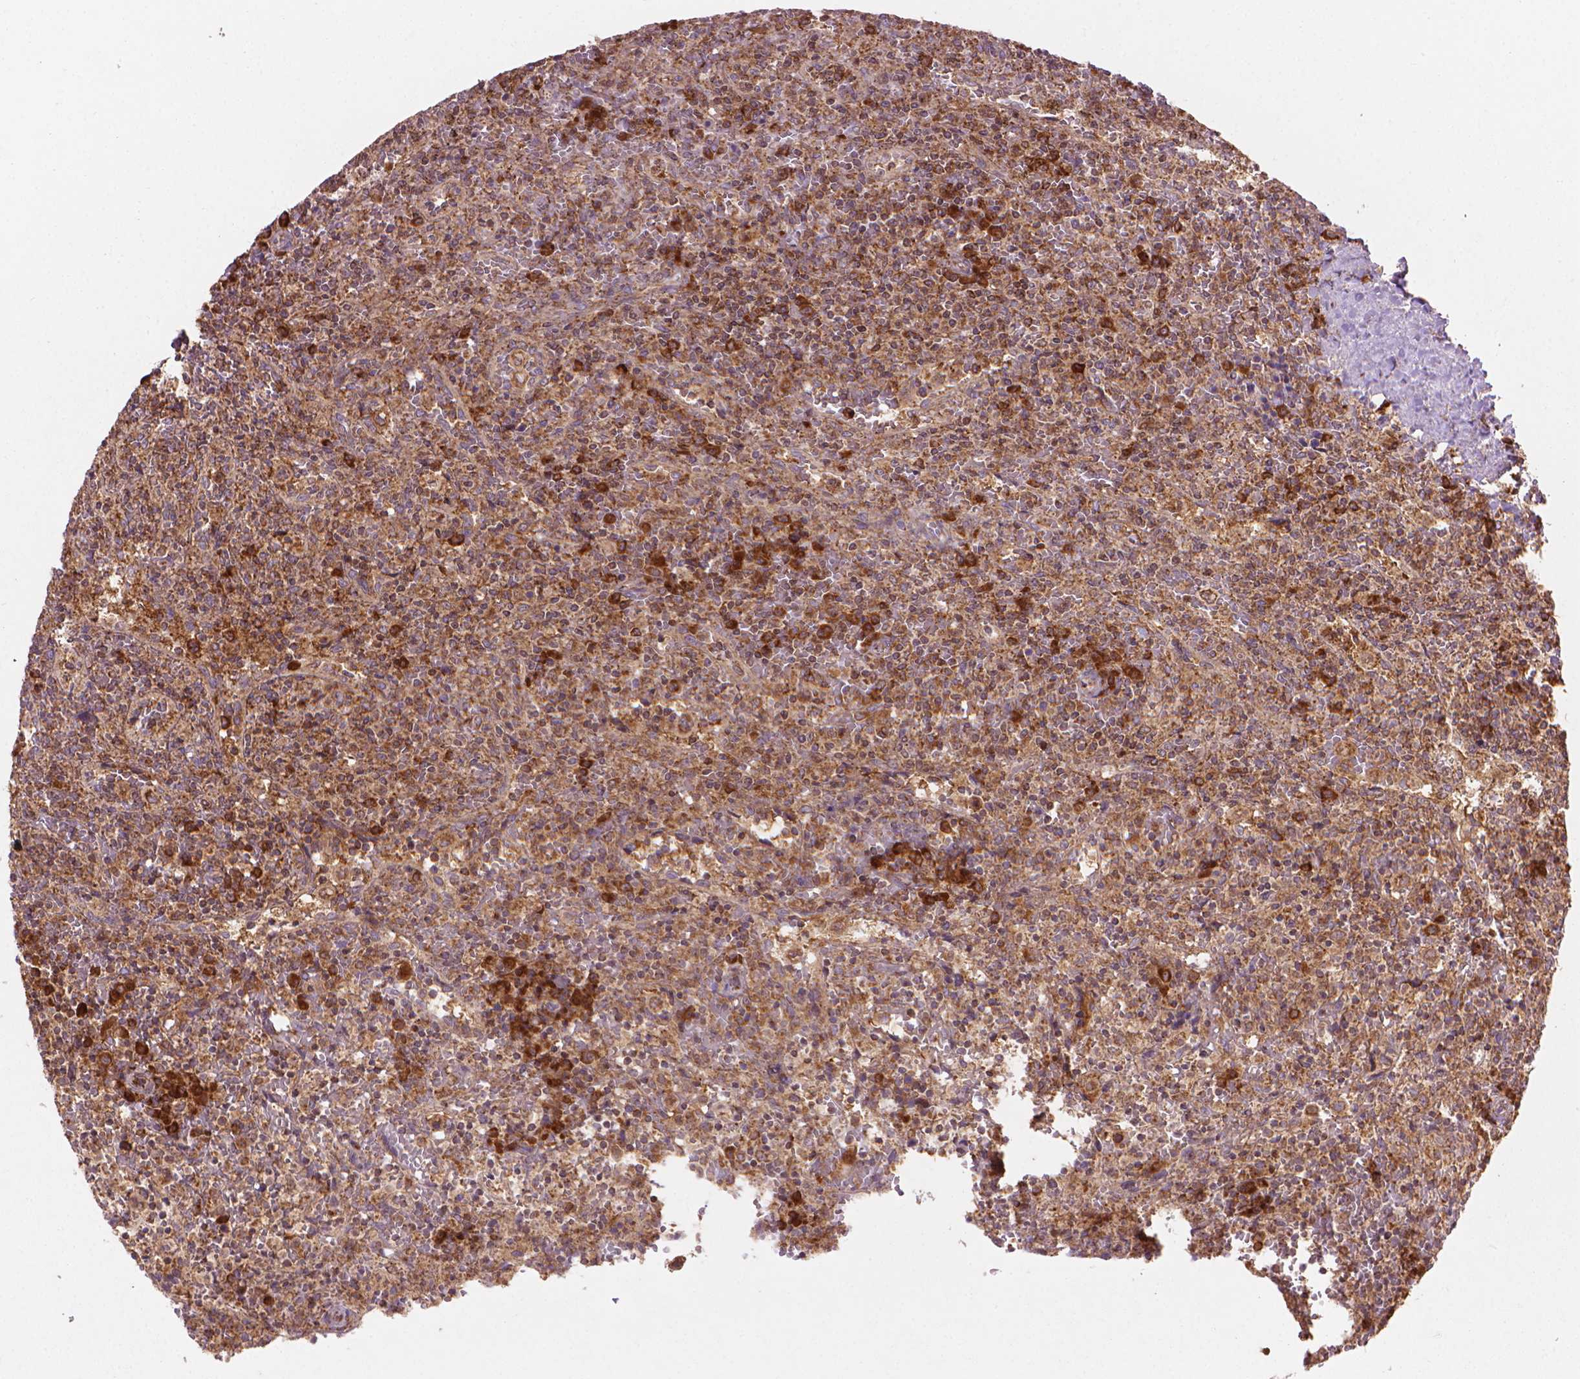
{"staining": {"intensity": "weak", "quantity": "25%-75%", "location": "cytoplasmic/membranous"}, "tissue": "lymphoma", "cell_type": "Tumor cells", "image_type": "cancer", "snomed": [{"axis": "morphology", "description": "Malignant lymphoma, non-Hodgkin's type, Low grade"}, {"axis": "topography", "description": "Spleen"}], "caption": "The image displays a brown stain indicating the presence of a protein in the cytoplasmic/membranous of tumor cells in lymphoma. The staining is performed using DAB brown chromogen to label protein expression. The nuclei are counter-stained blue using hematoxylin.", "gene": "VARS2", "patient": {"sex": "male", "age": 62}}